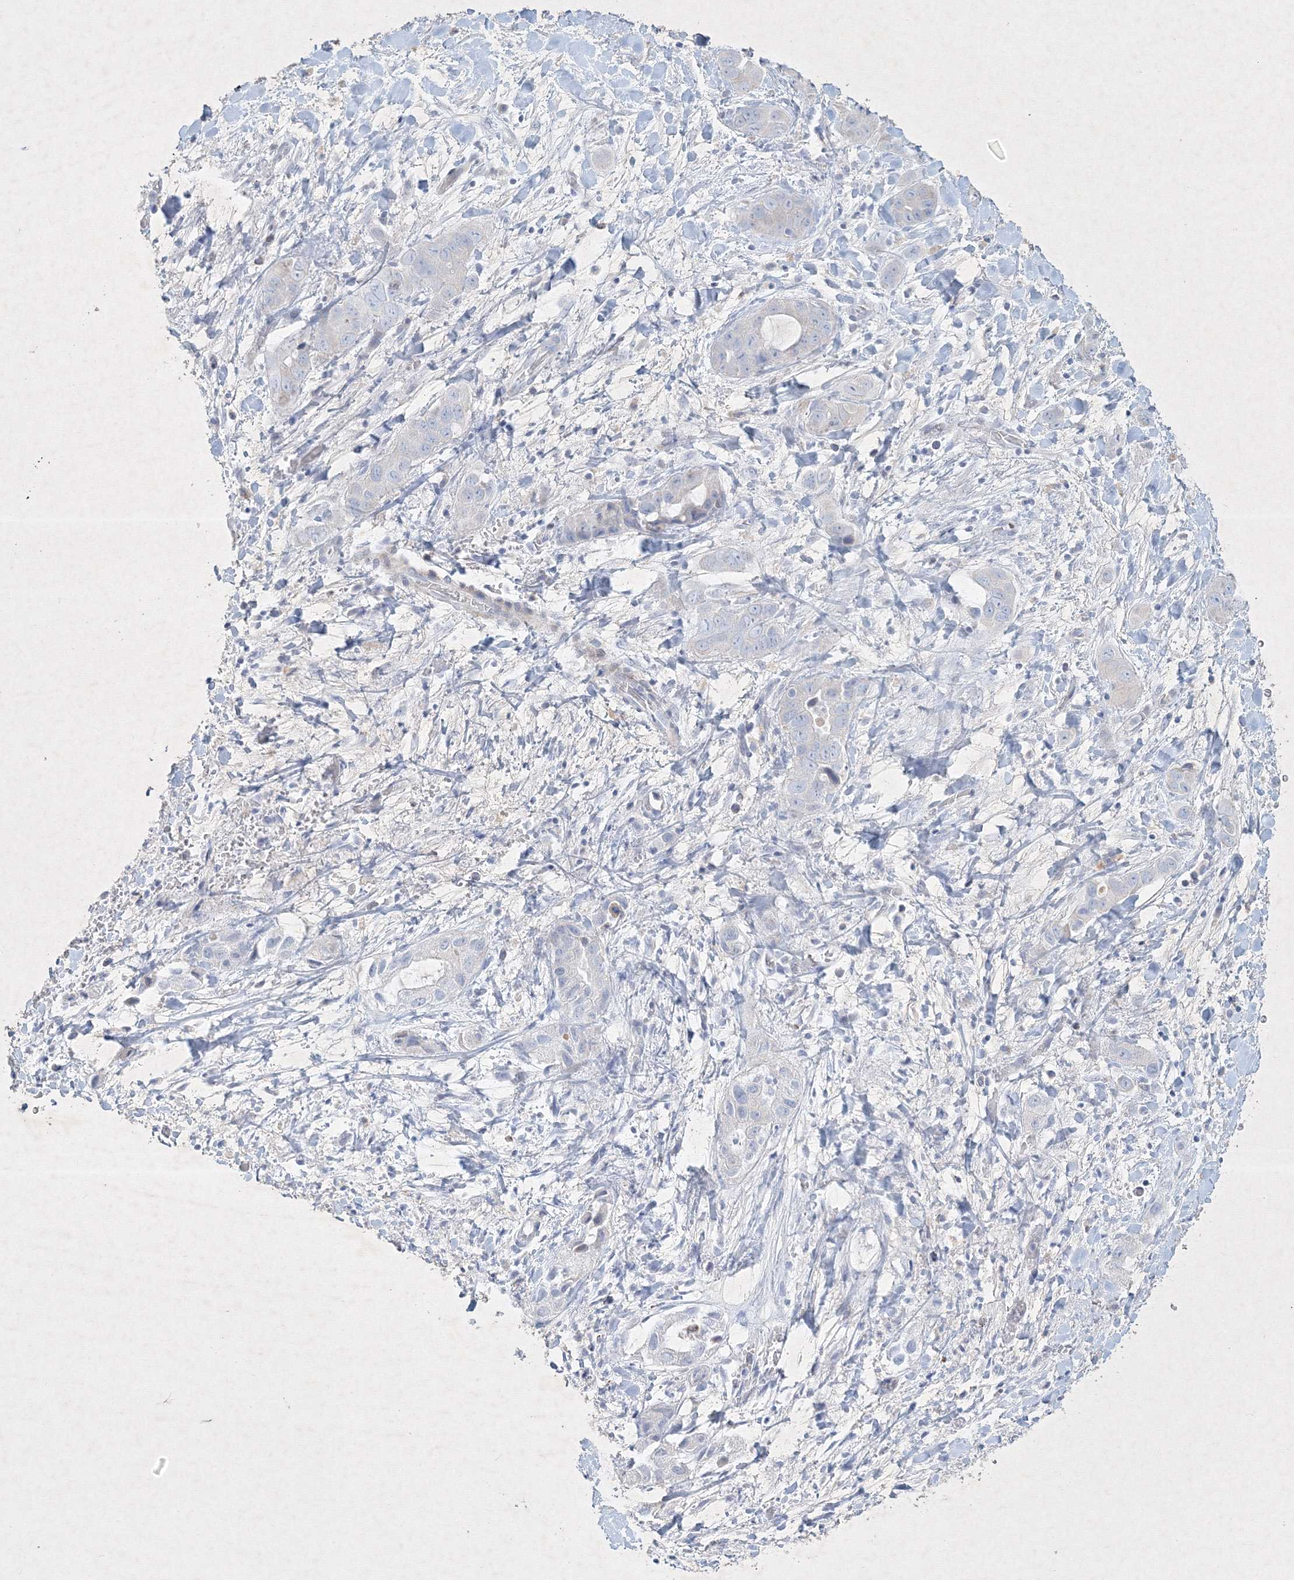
{"staining": {"intensity": "negative", "quantity": "none", "location": "none"}, "tissue": "liver cancer", "cell_type": "Tumor cells", "image_type": "cancer", "snomed": [{"axis": "morphology", "description": "Cholangiocarcinoma"}, {"axis": "topography", "description": "Liver"}], "caption": "Immunohistochemistry of human liver cholangiocarcinoma exhibits no expression in tumor cells. (Immunohistochemistry (ihc), brightfield microscopy, high magnification).", "gene": "CXXC4", "patient": {"sex": "female", "age": 52}}